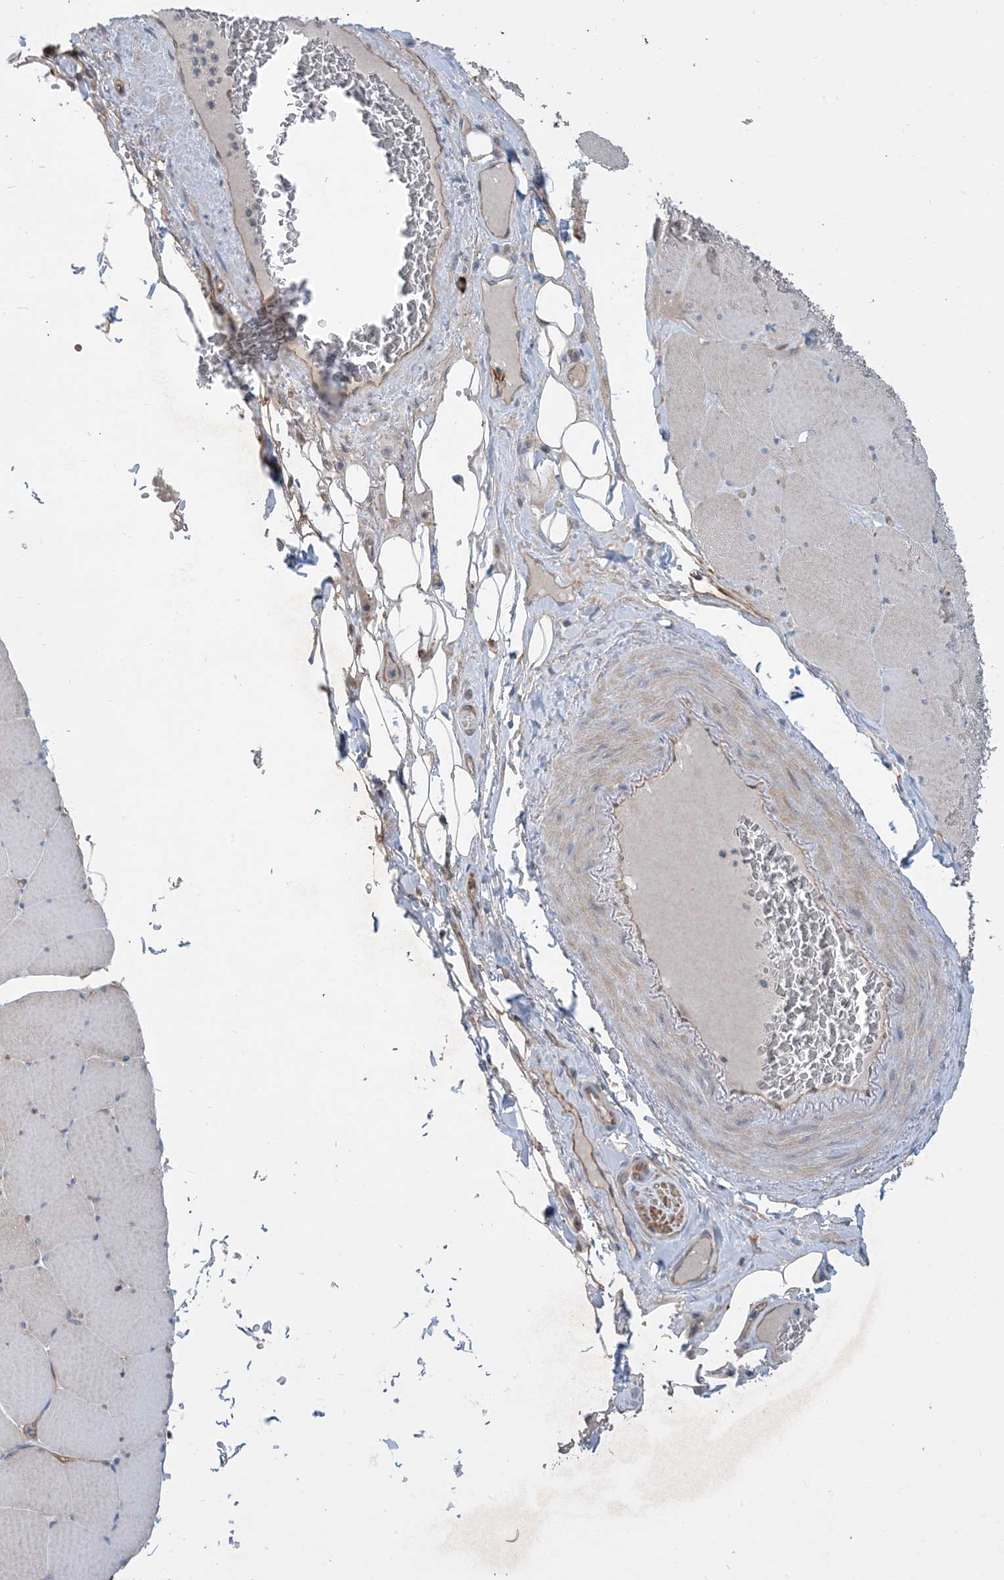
{"staining": {"intensity": "weak", "quantity": "<25%", "location": "cytoplasmic/membranous"}, "tissue": "skeletal muscle", "cell_type": "Myocytes", "image_type": "normal", "snomed": [{"axis": "morphology", "description": "Normal tissue, NOS"}, {"axis": "topography", "description": "Skeletal muscle"}, {"axis": "topography", "description": "Head-Neck"}], "caption": "Image shows no protein positivity in myocytes of benign skeletal muscle. The staining is performed using DAB brown chromogen with nuclei counter-stained in using hematoxylin.", "gene": "AOC1", "patient": {"sex": "male", "age": 66}}